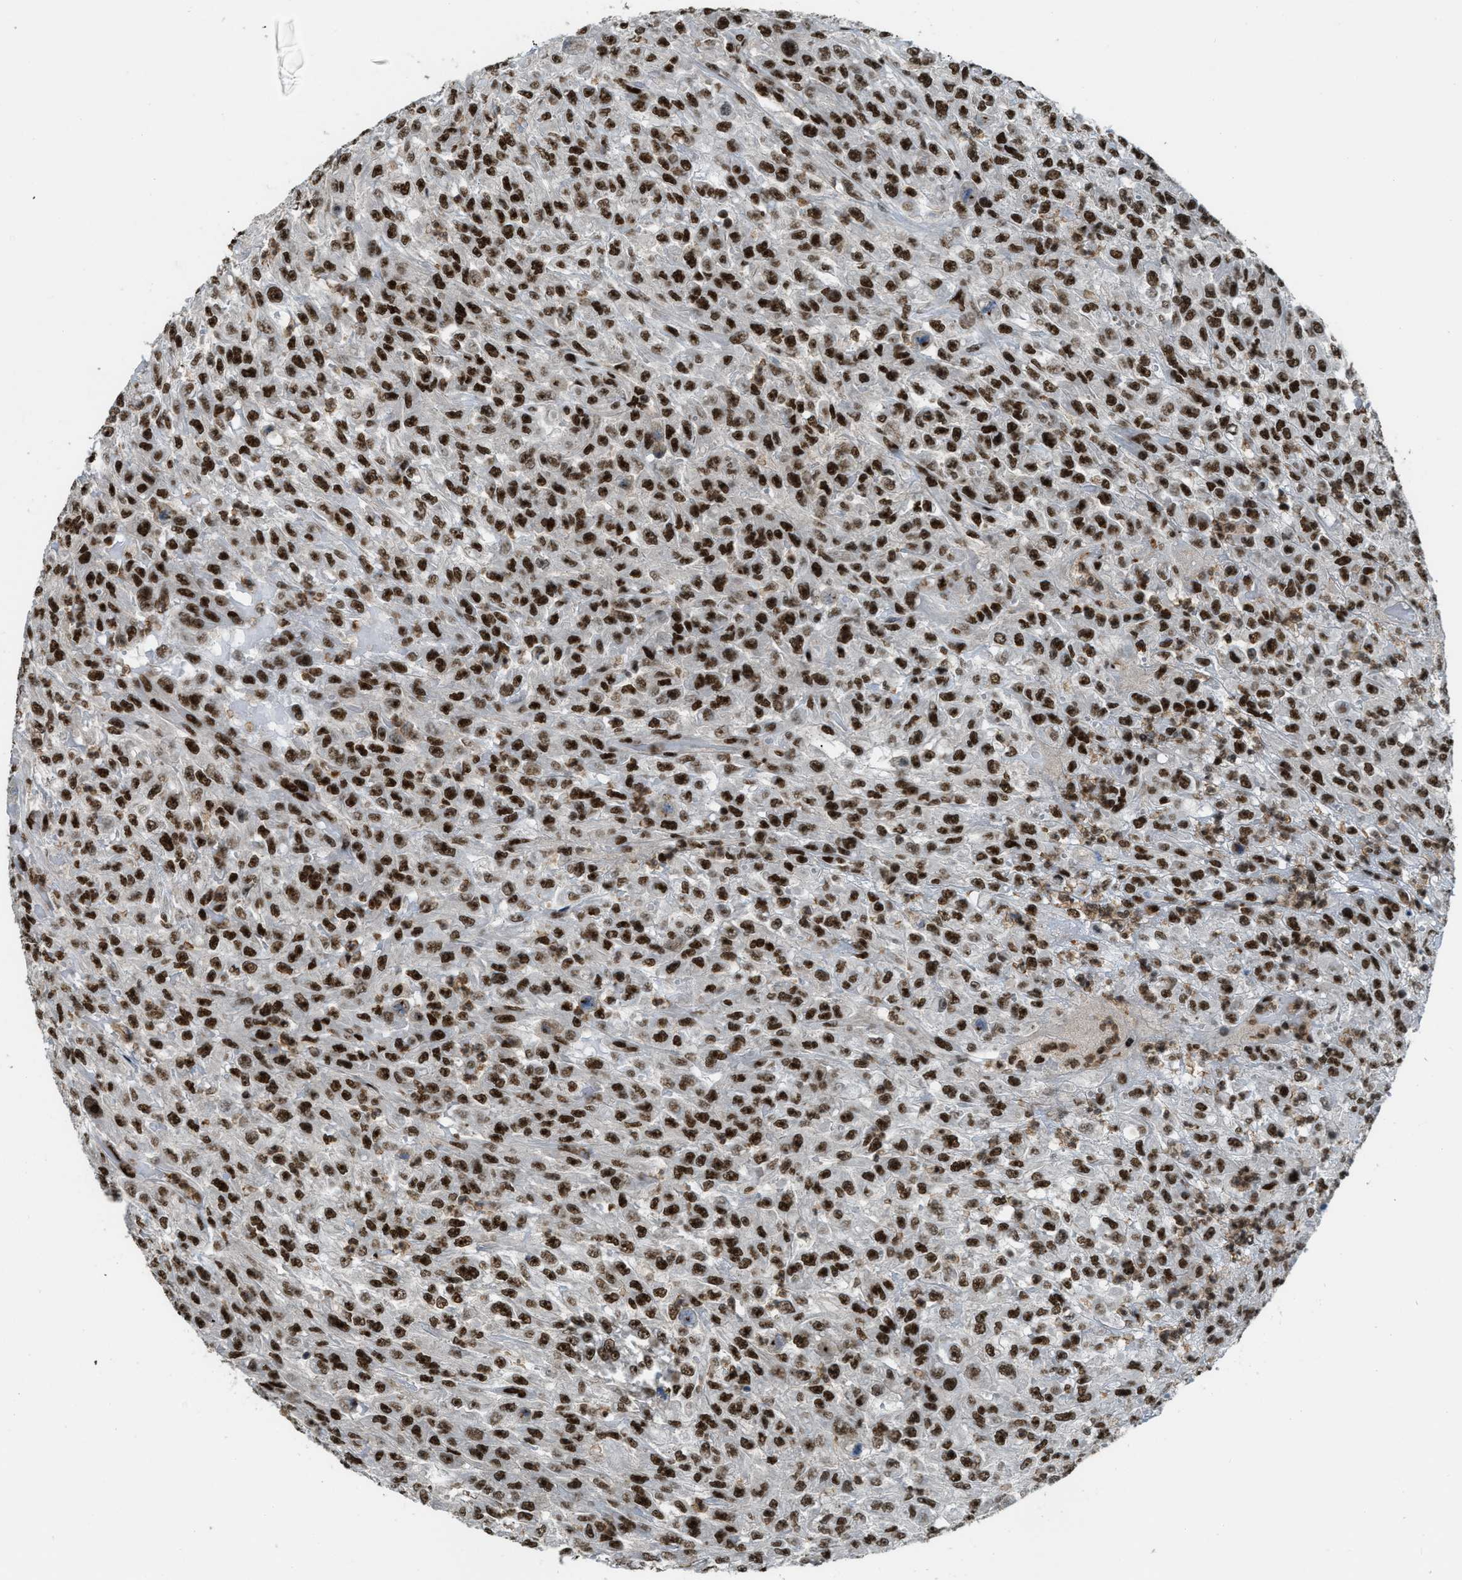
{"staining": {"intensity": "moderate", "quantity": ">75%", "location": "nuclear"}, "tissue": "urothelial cancer", "cell_type": "Tumor cells", "image_type": "cancer", "snomed": [{"axis": "morphology", "description": "Urothelial carcinoma, High grade"}, {"axis": "topography", "description": "Urinary bladder"}], "caption": "High-power microscopy captured an IHC image of high-grade urothelial carcinoma, revealing moderate nuclear staining in approximately >75% of tumor cells.", "gene": "NUMA1", "patient": {"sex": "male", "age": 46}}